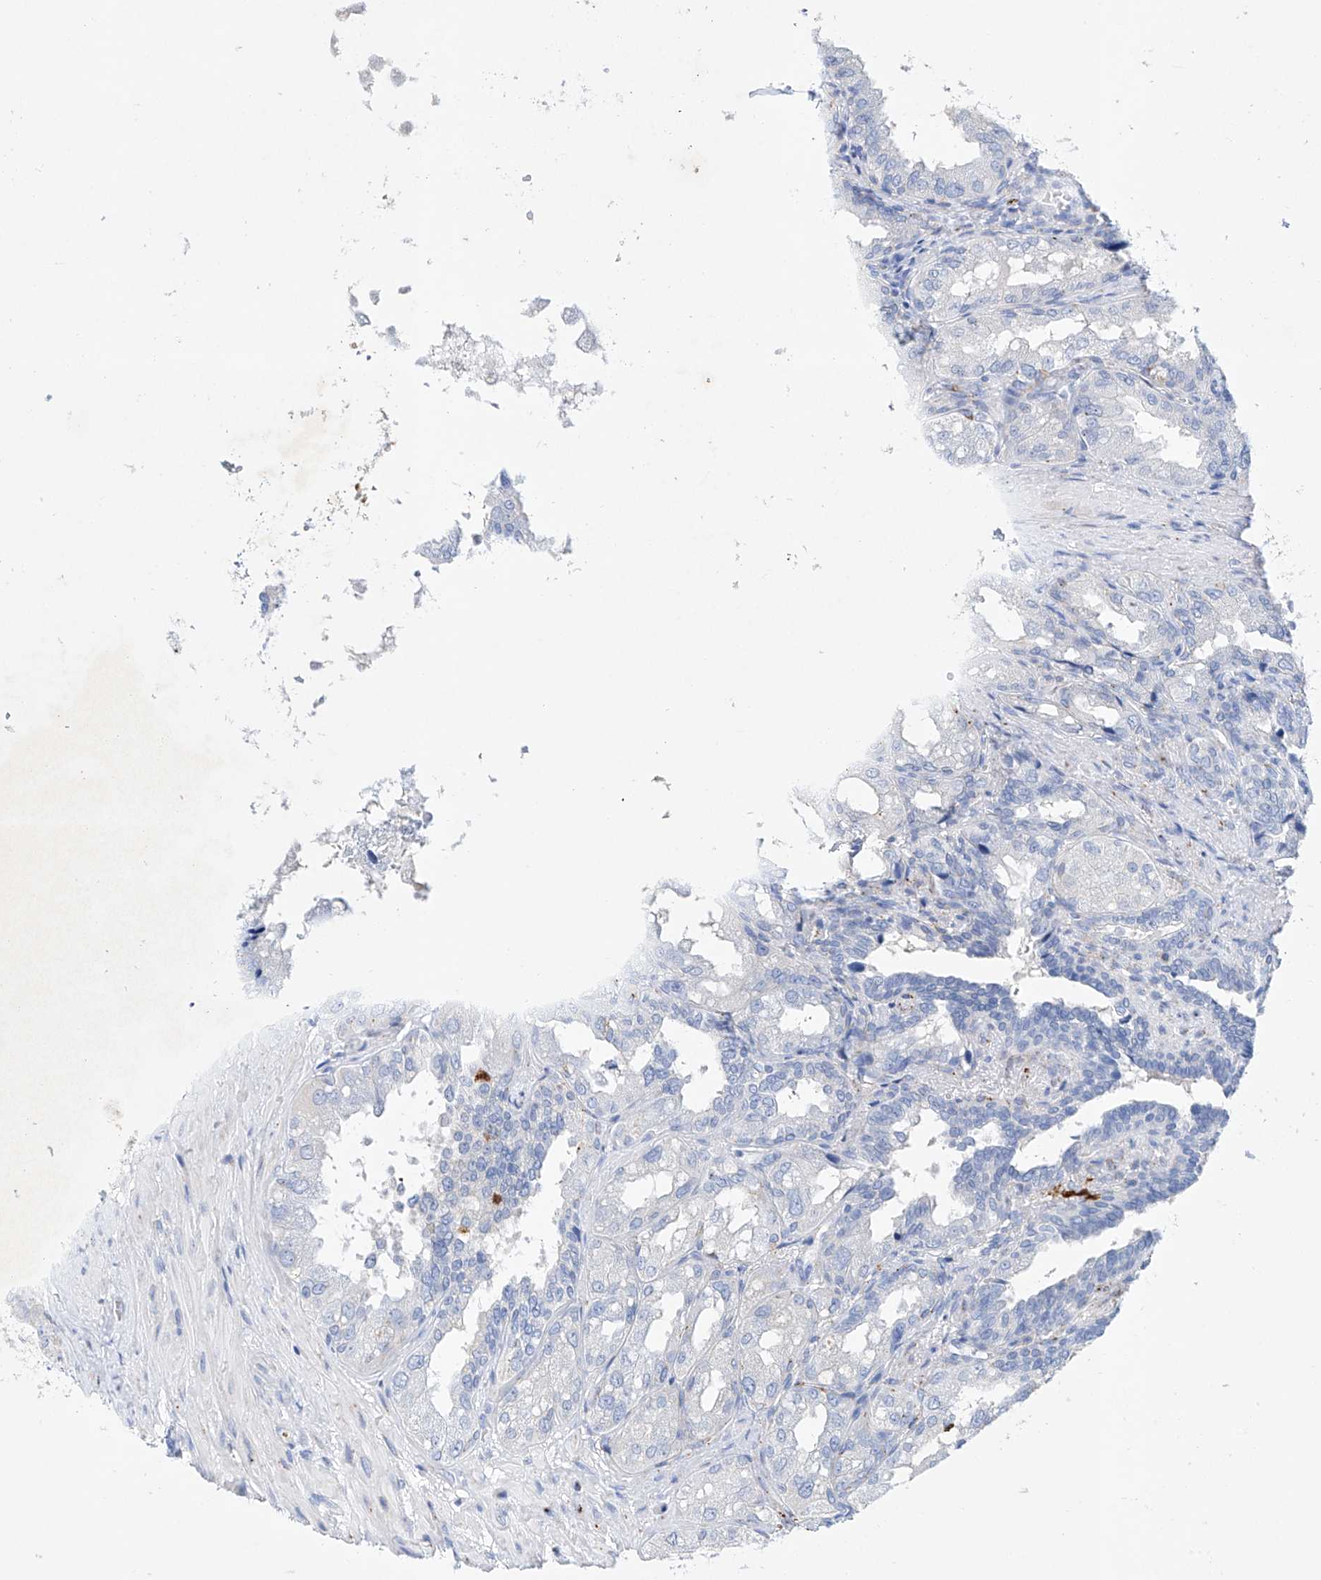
{"staining": {"intensity": "negative", "quantity": "none", "location": "none"}, "tissue": "seminal vesicle", "cell_type": "Glandular cells", "image_type": "normal", "snomed": [{"axis": "morphology", "description": "Normal tissue, NOS"}, {"axis": "topography", "description": "Seminal veicle"}, {"axis": "topography", "description": "Peripheral nerve tissue"}], "caption": "This is an immunohistochemistry (IHC) micrograph of benign human seminal vesicle. There is no staining in glandular cells.", "gene": "LURAP1", "patient": {"sex": "male", "age": 63}}